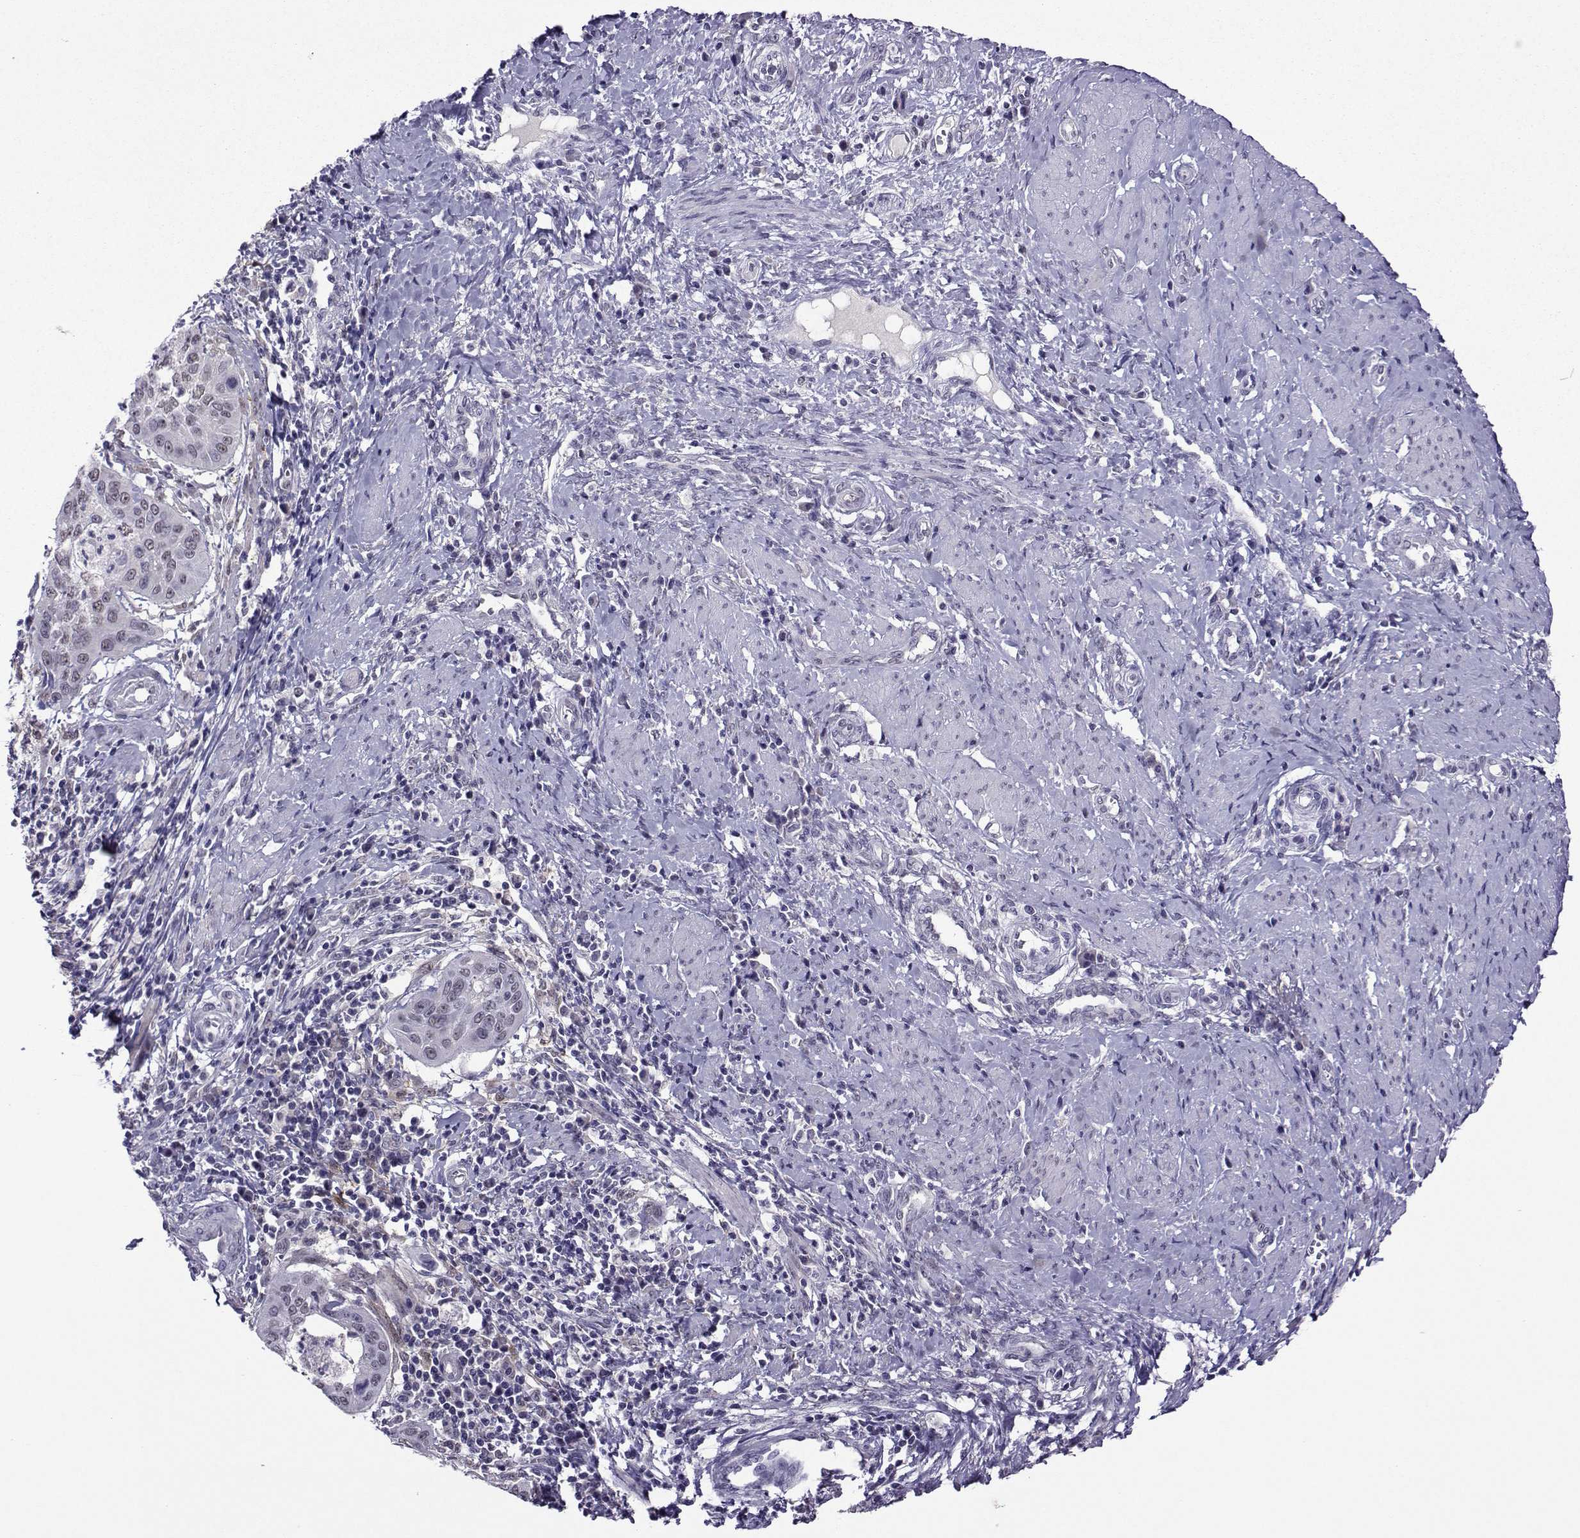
{"staining": {"intensity": "negative", "quantity": "none", "location": "none"}, "tissue": "cervical cancer", "cell_type": "Tumor cells", "image_type": "cancer", "snomed": [{"axis": "morphology", "description": "Squamous cell carcinoma, NOS"}, {"axis": "topography", "description": "Cervix"}], "caption": "High power microscopy micrograph of an immunohistochemistry photomicrograph of squamous cell carcinoma (cervical), revealing no significant expression in tumor cells.", "gene": "DDX20", "patient": {"sex": "female", "age": 39}}